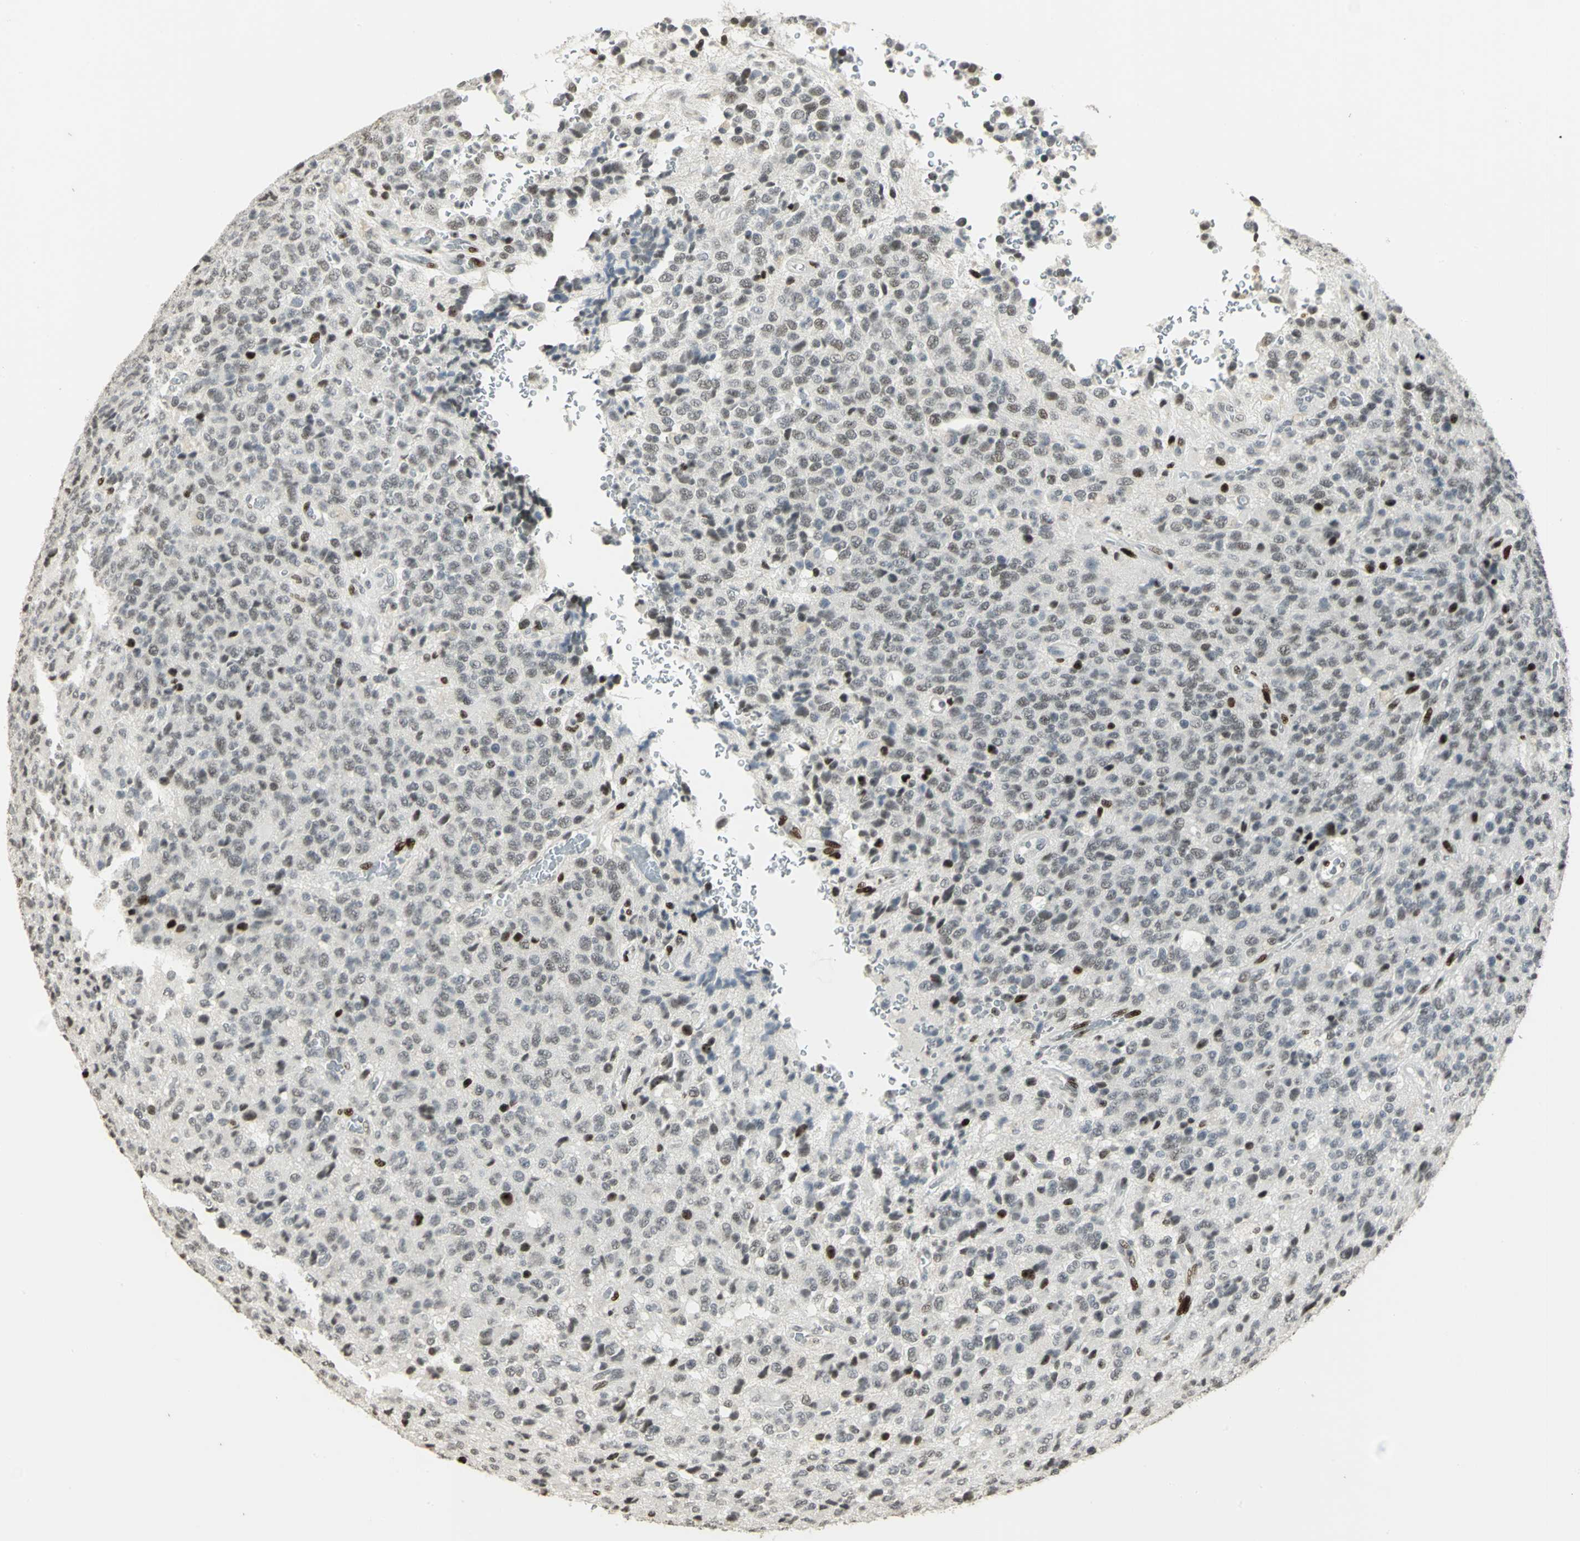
{"staining": {"intensity": "strong", "quantity": "<25%", "location": "nuclear"}, "tissue": "glioma", "cell_type": "Tumor cells", "image_type": "cancer", "snomed": [{"axis": "morphology", "description": "Glioma, malignant, High grade"}, {"axis": "topography", "description": "pancreas cauda"}], "caption": "Protein staining of glioma tissue reveals strong nuclear expression in approximately <25% of tumor cells.", "gene": "KDM1A", "patient": {"sex": "male", "age": 60}}